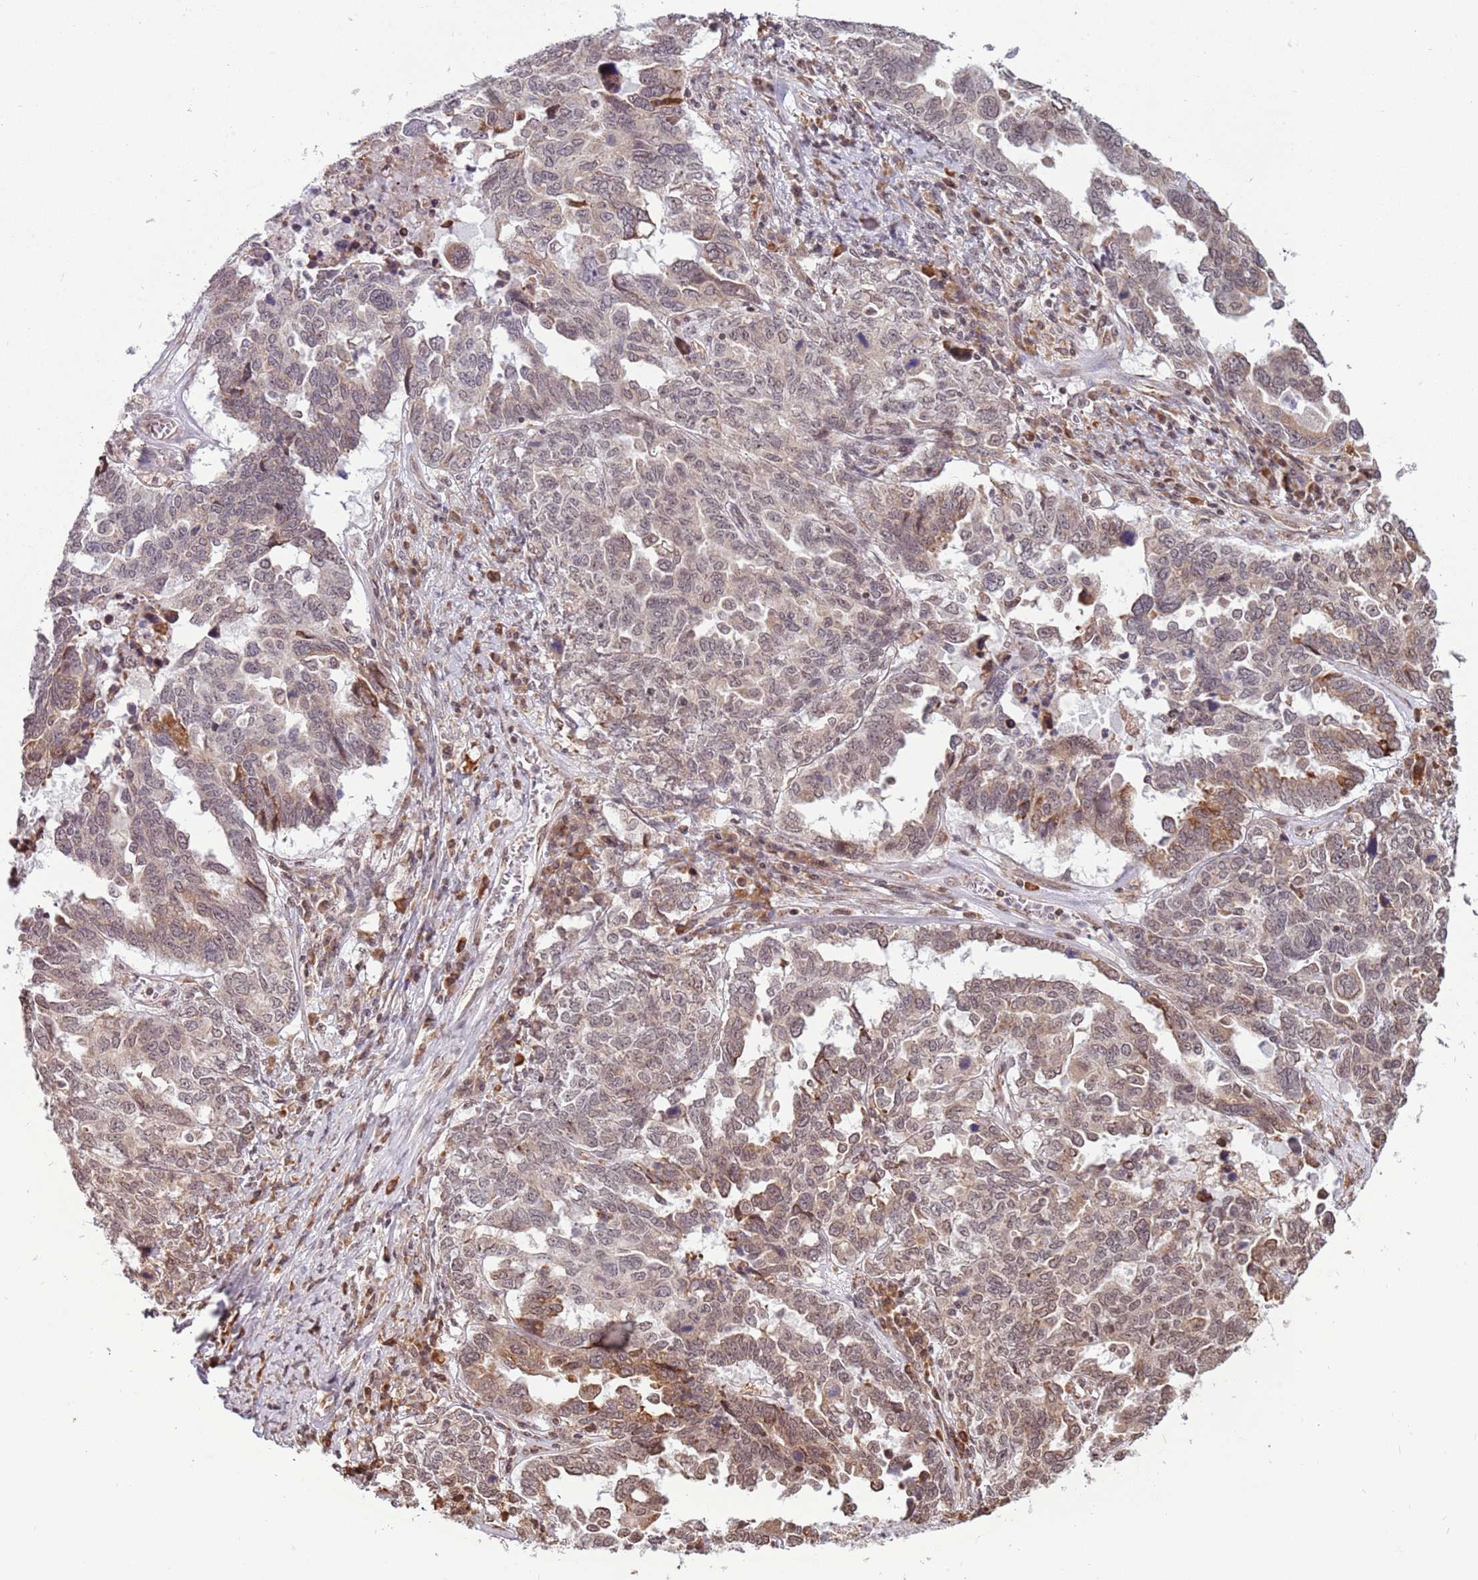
{"staining": {"intensity": "moderate", "quantity": "25%-75%", "location": "cytoplasmic/membranous,nuclear"}, "tissue": "ovarian cancer", "cell_type": "Tumor cells", "image_type": "cancer", "snomed": [{"axis": "morphology", "description": "Carcinoma, endometroid"}, {"axis": "topography", "description": "Ovary"}], "caption": "There is medium levels of moderate cytoplasmic/membranous and nuclear staining in tumor cells of endometroid carcinoma (ovarian), as demonstrated by immunohistochemical staining (brown color).", "gene": "BARD1", "patient": {"sex": "female", "age": 62}}